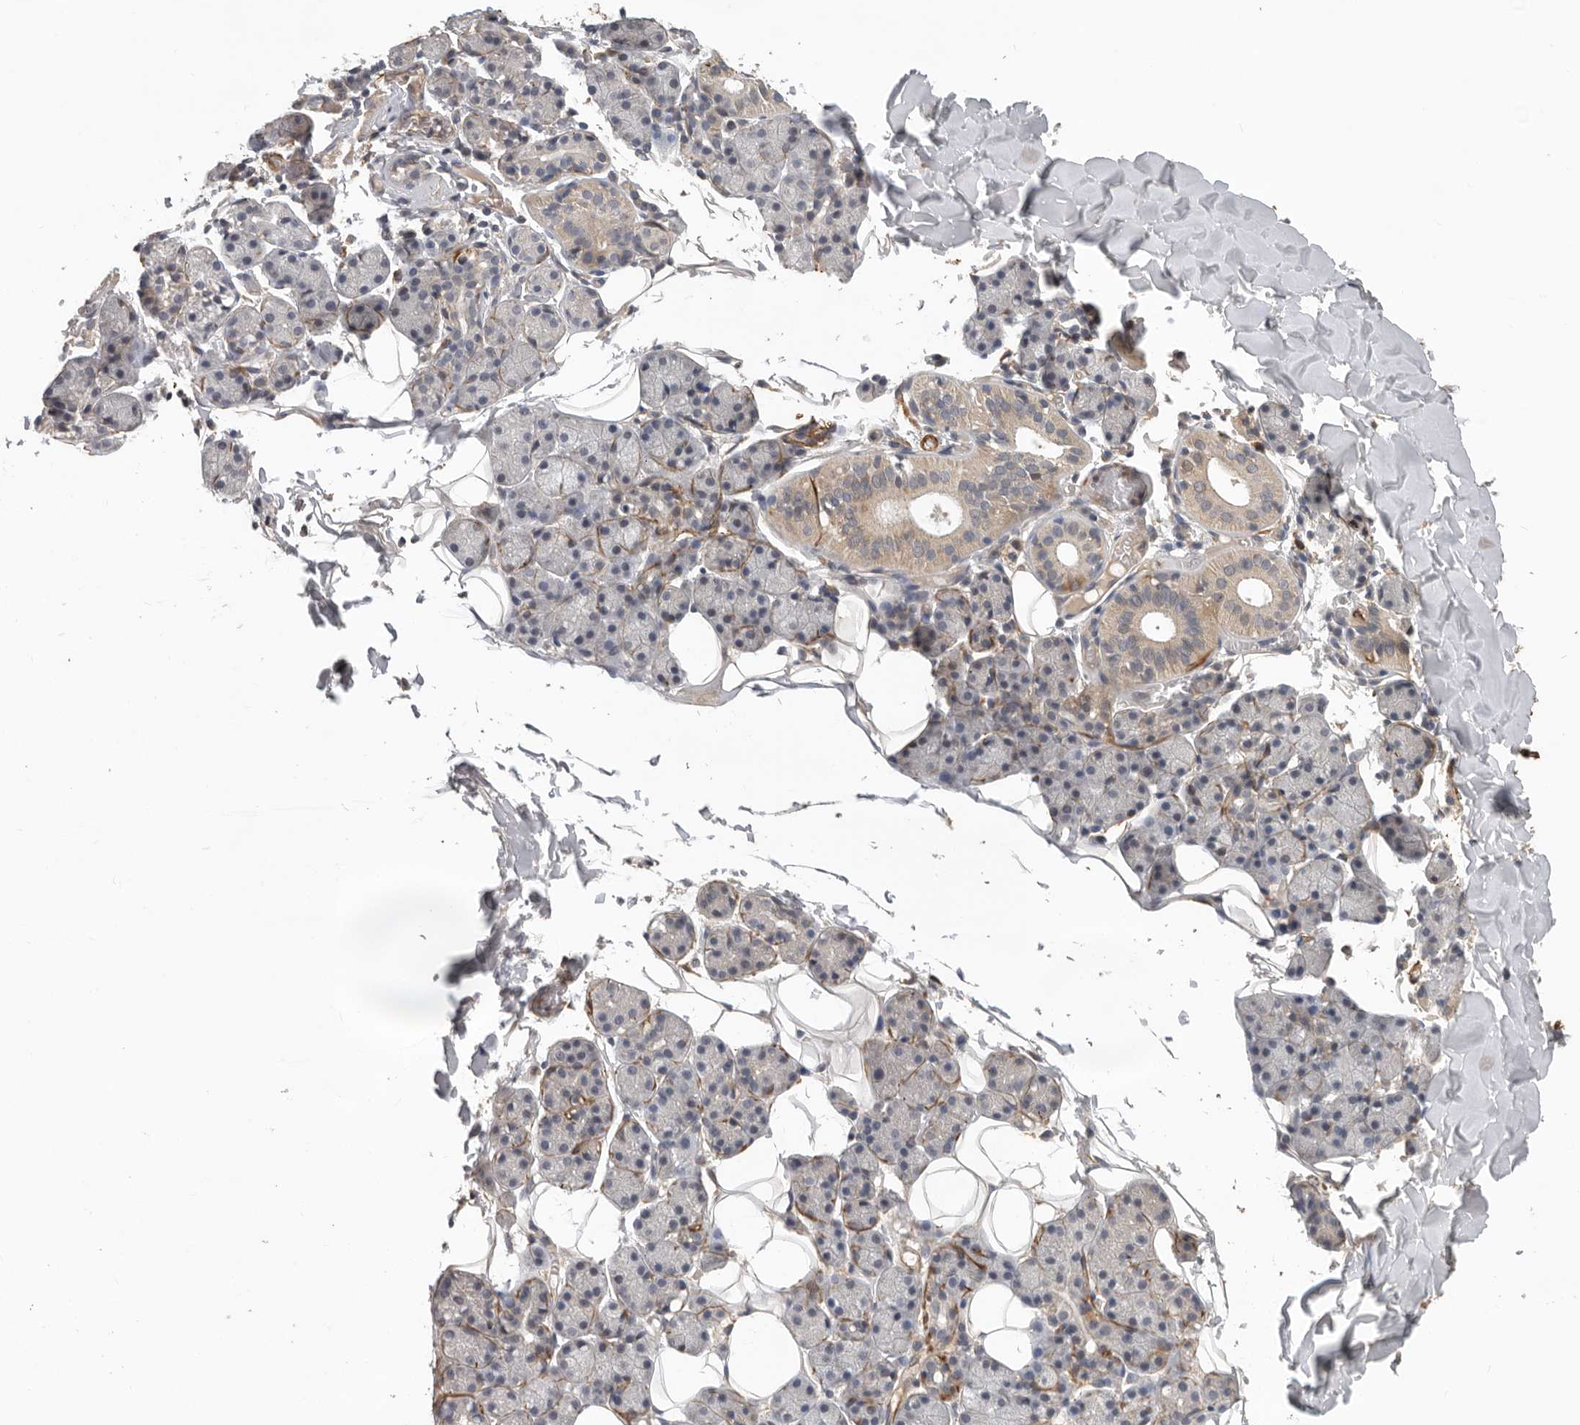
{"staining": {"intensity": "weak", "quantity": "<25%", "location": "cytoplasmic/membranous"}, "tissue": "salivary gland", "cell_type": "Glandular cells", "image_type": "normal", "snomed": [{"axis": "morphology", "description": "Normal tissue, NOS"}, {"axis": "topography", "description": "Salivary gland"}], "caption": "Human salivary gland stained for a protein using immunohistochemistry shows no staining in glandular cells.", "gene": "RNF157", "patient": {"sex": "female", "age": 33}}